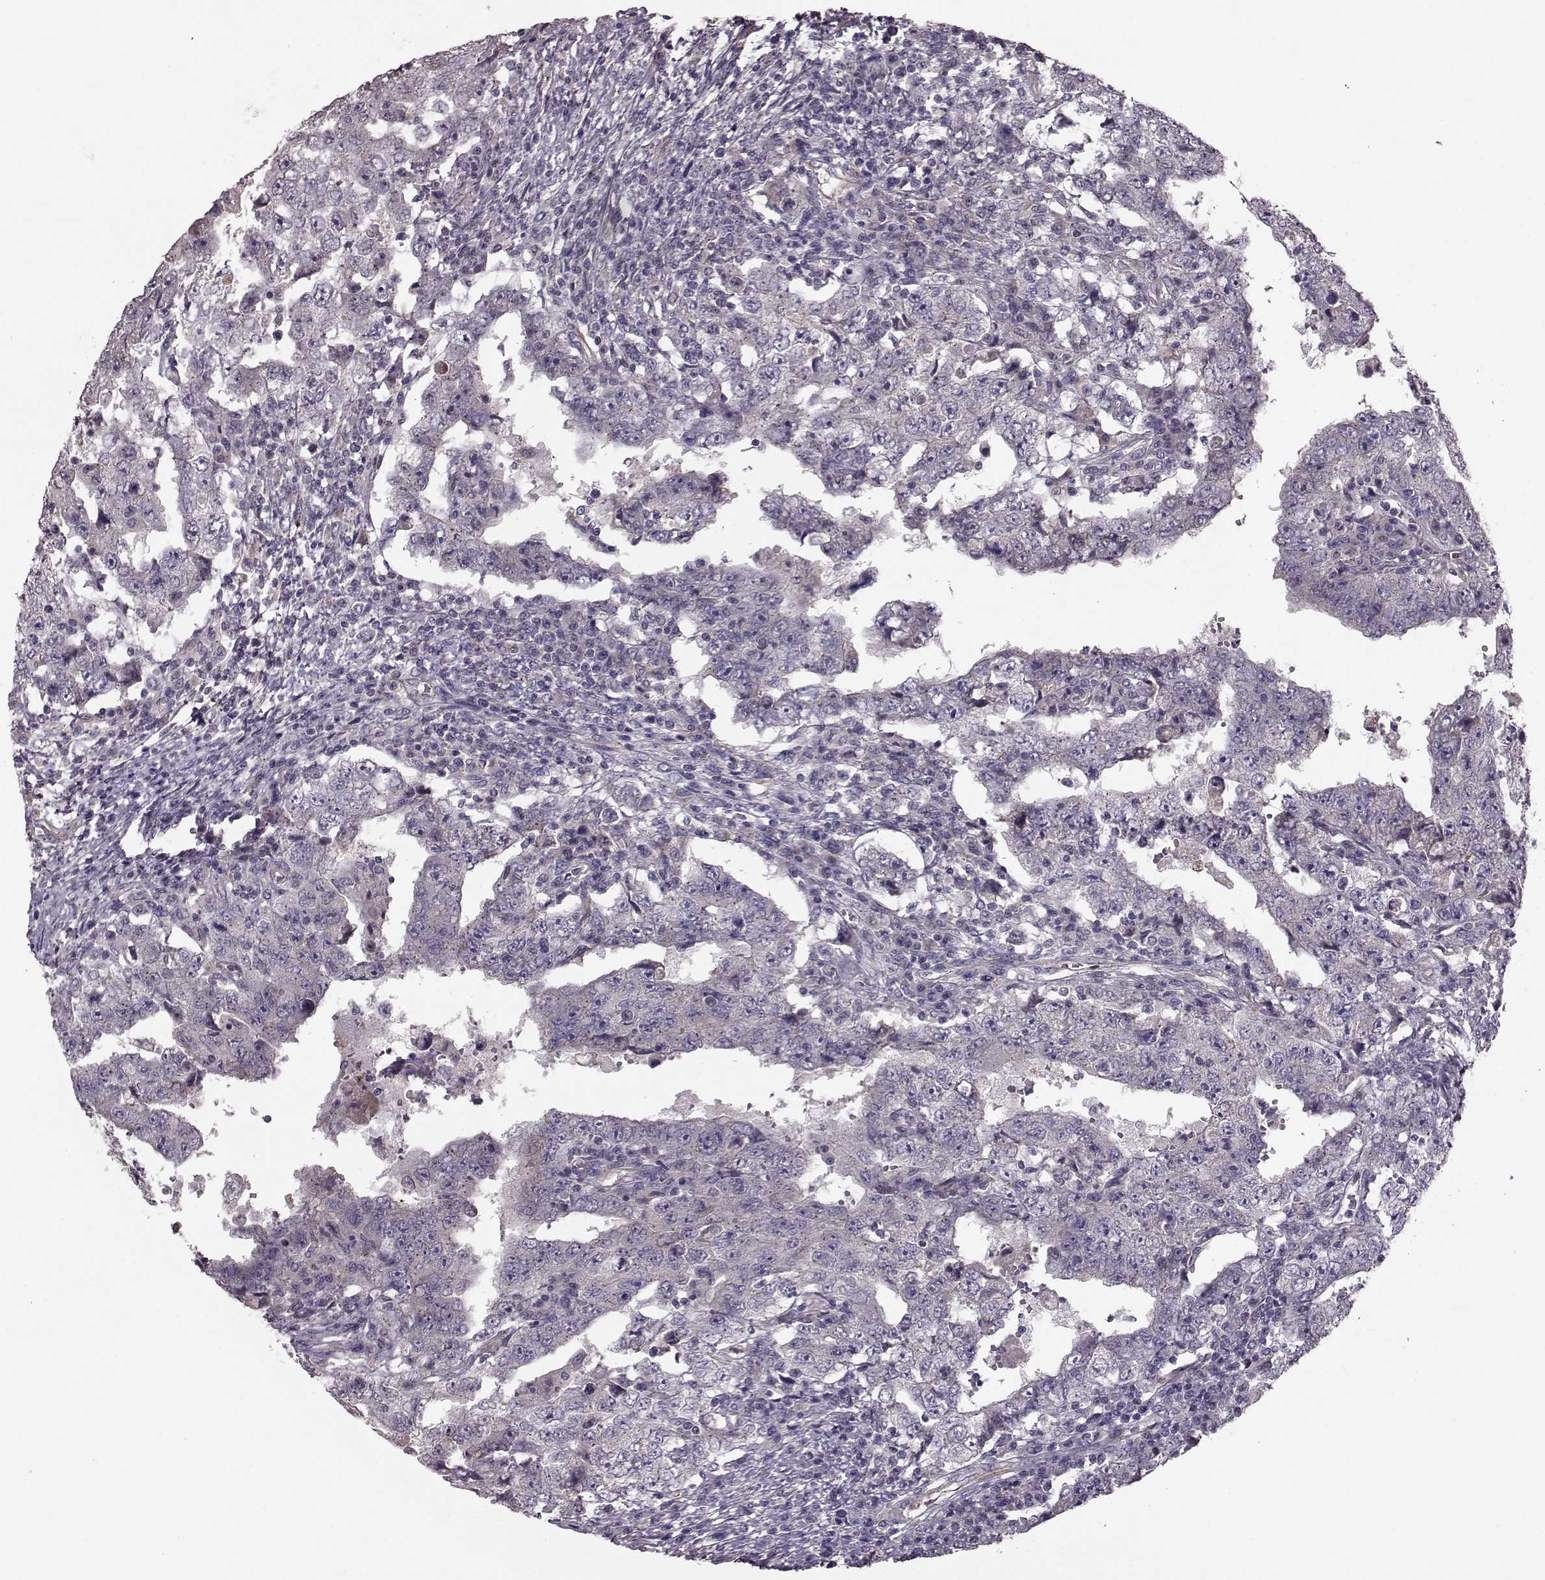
{"staining": {"intensity": "negative", "quantity": "none", "location": "none"}, "tissue": "testis cancer", "cell_type": "Tumor cells", "image_type": "cancer", "snomed": [{"axis": "morphology", "description": "Carcinoma, Embryonal, NOS"}, {"axis": "topography", "description": "Testis"}], "caption": "Tumor cells are negative for protein expression in human testis cancer (embryonal carcinoma).", "gene": "NTF3", "patient": {"sex": "male", "age": 26}}